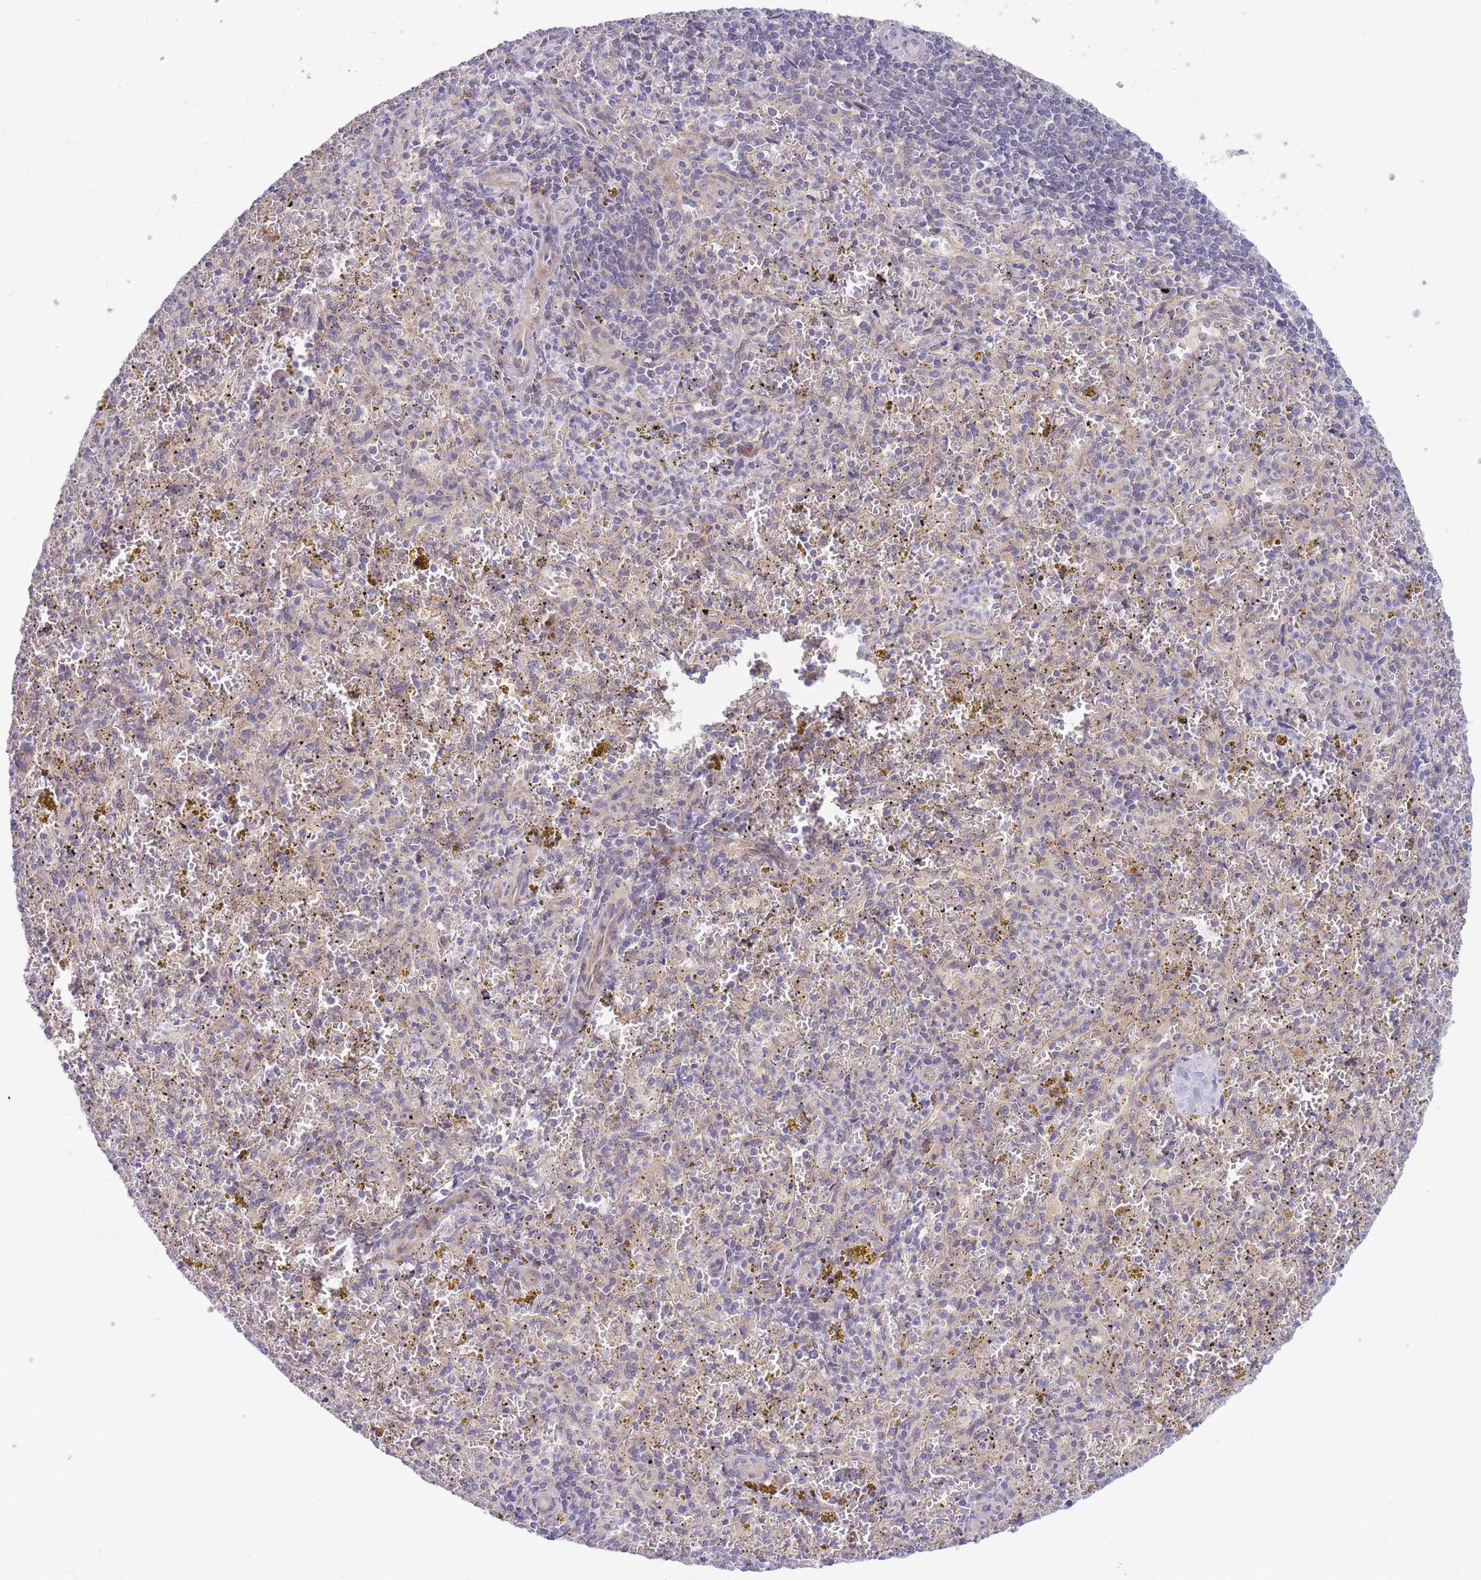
{"staining": {"intensity": "negative", "quantity": "none", "location": "none"}, "tissue": "spleen", "cell_type": "Cells in red pulp", "image_type": "normal", "snomed": [{"axis": "morphology", "description": "Normal tissue, NOS"}, {"axis": "topography", "description": "Spleen"}], "caption": "Spleen stained for a protein using IHC reveals no positivity cells in red pulp.", "gene": "APOL4", "patient": {"sex": "male", "age": 57}}